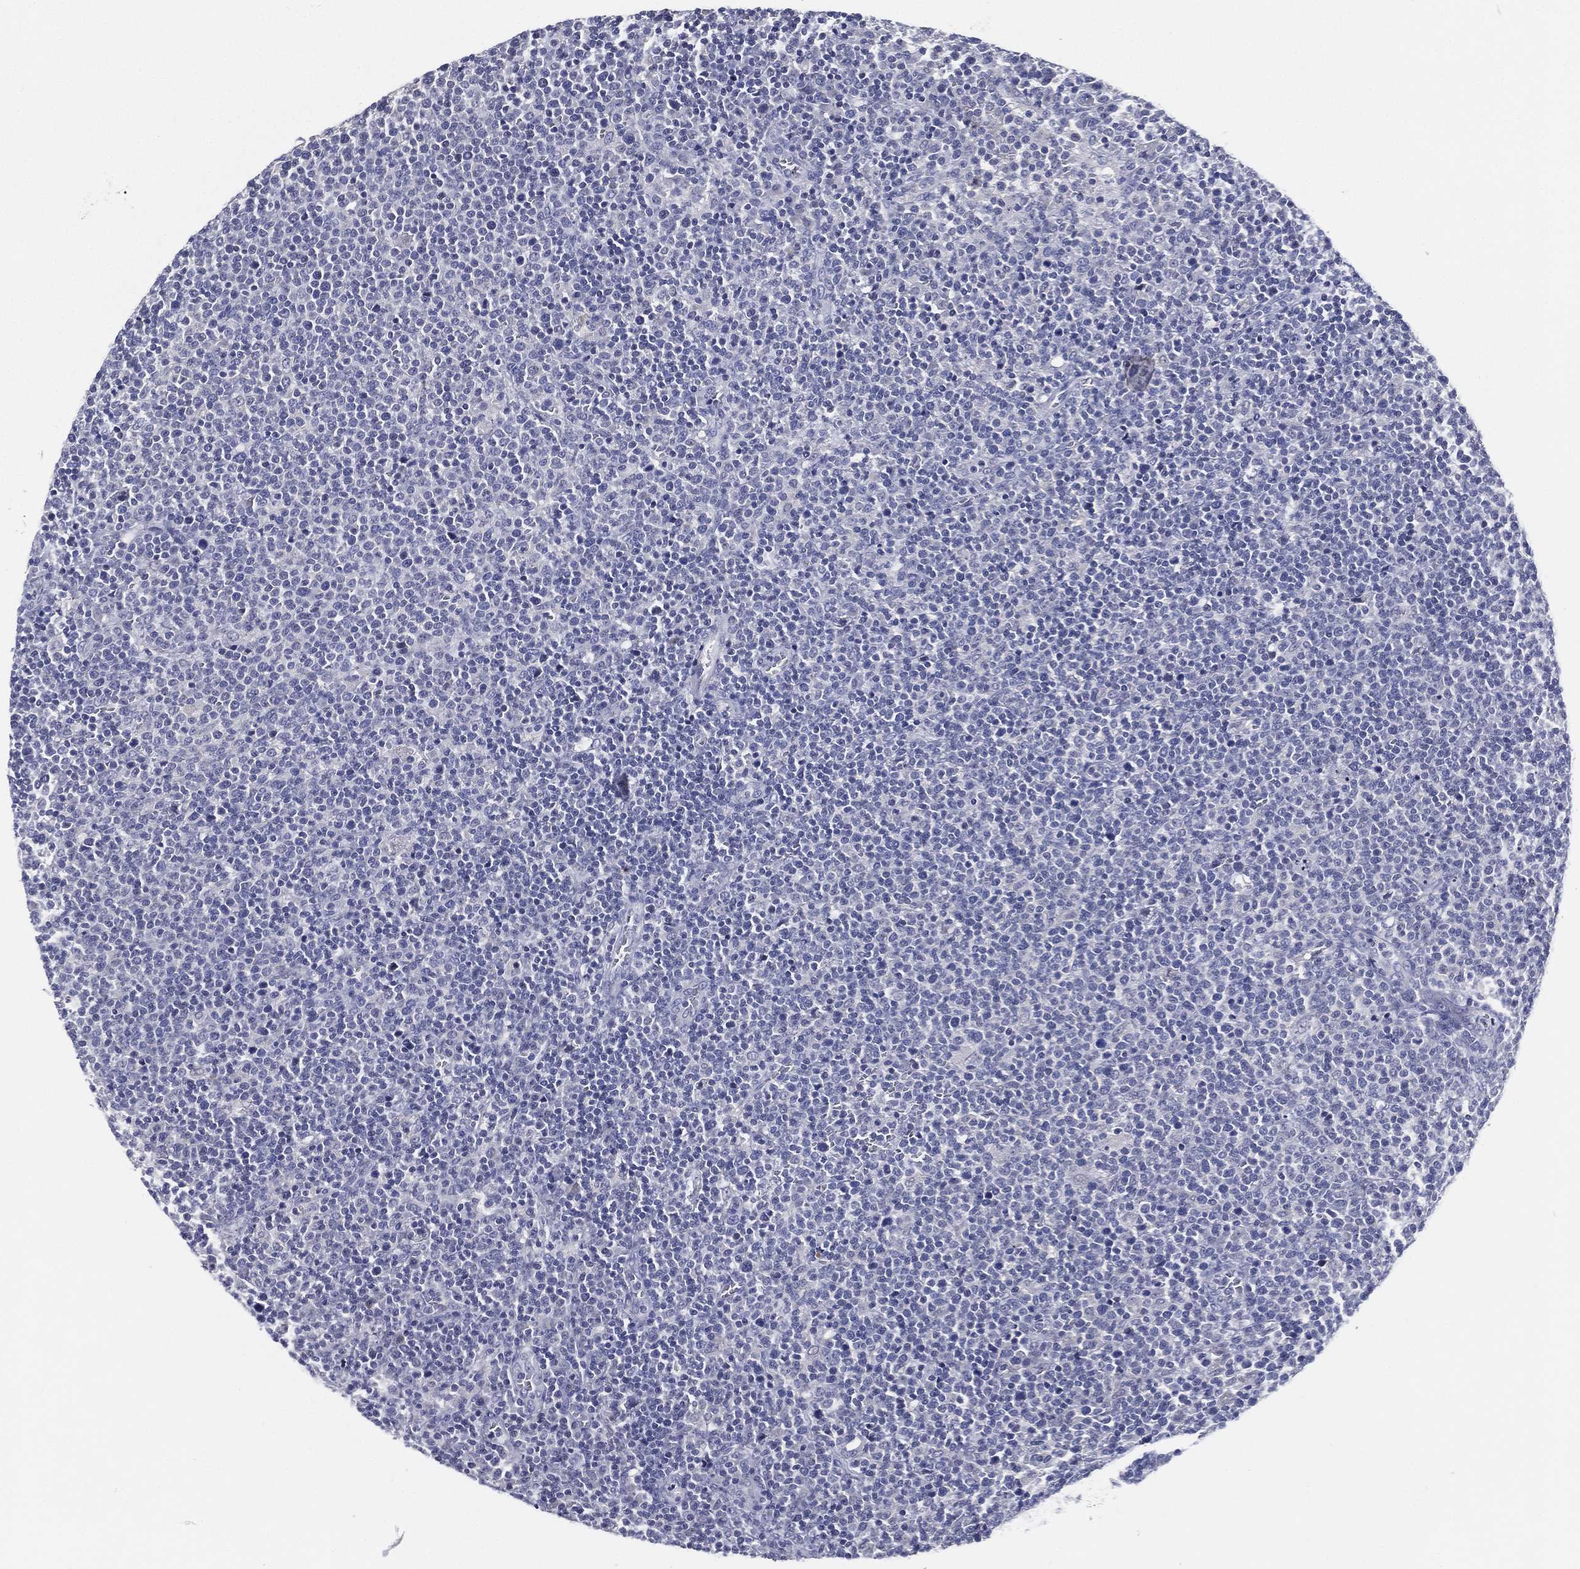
{"staining": {"intensity": "negative", "quantity": "none", "location": "none"}, "tissue": "lymphoma", "cell_type": "Tumor cells", "image_type": "cancer", "snomed": [{"axis": "morphology", "description": "Malignant lymphoma, non-Hodgkin's type, High grade"}, {"axis": "topography", "description": "Lymph node"}], "caption": "This histopathology image is of high-grade malignant lymphoma, non-Hodgkin's type stained with IHC to label a protein in brown with the nuclei are counter-stained blue. There is no expression in tumor cells.", "gene": "SLC13A4", "patient": {"sex": "male", "age": 61}}